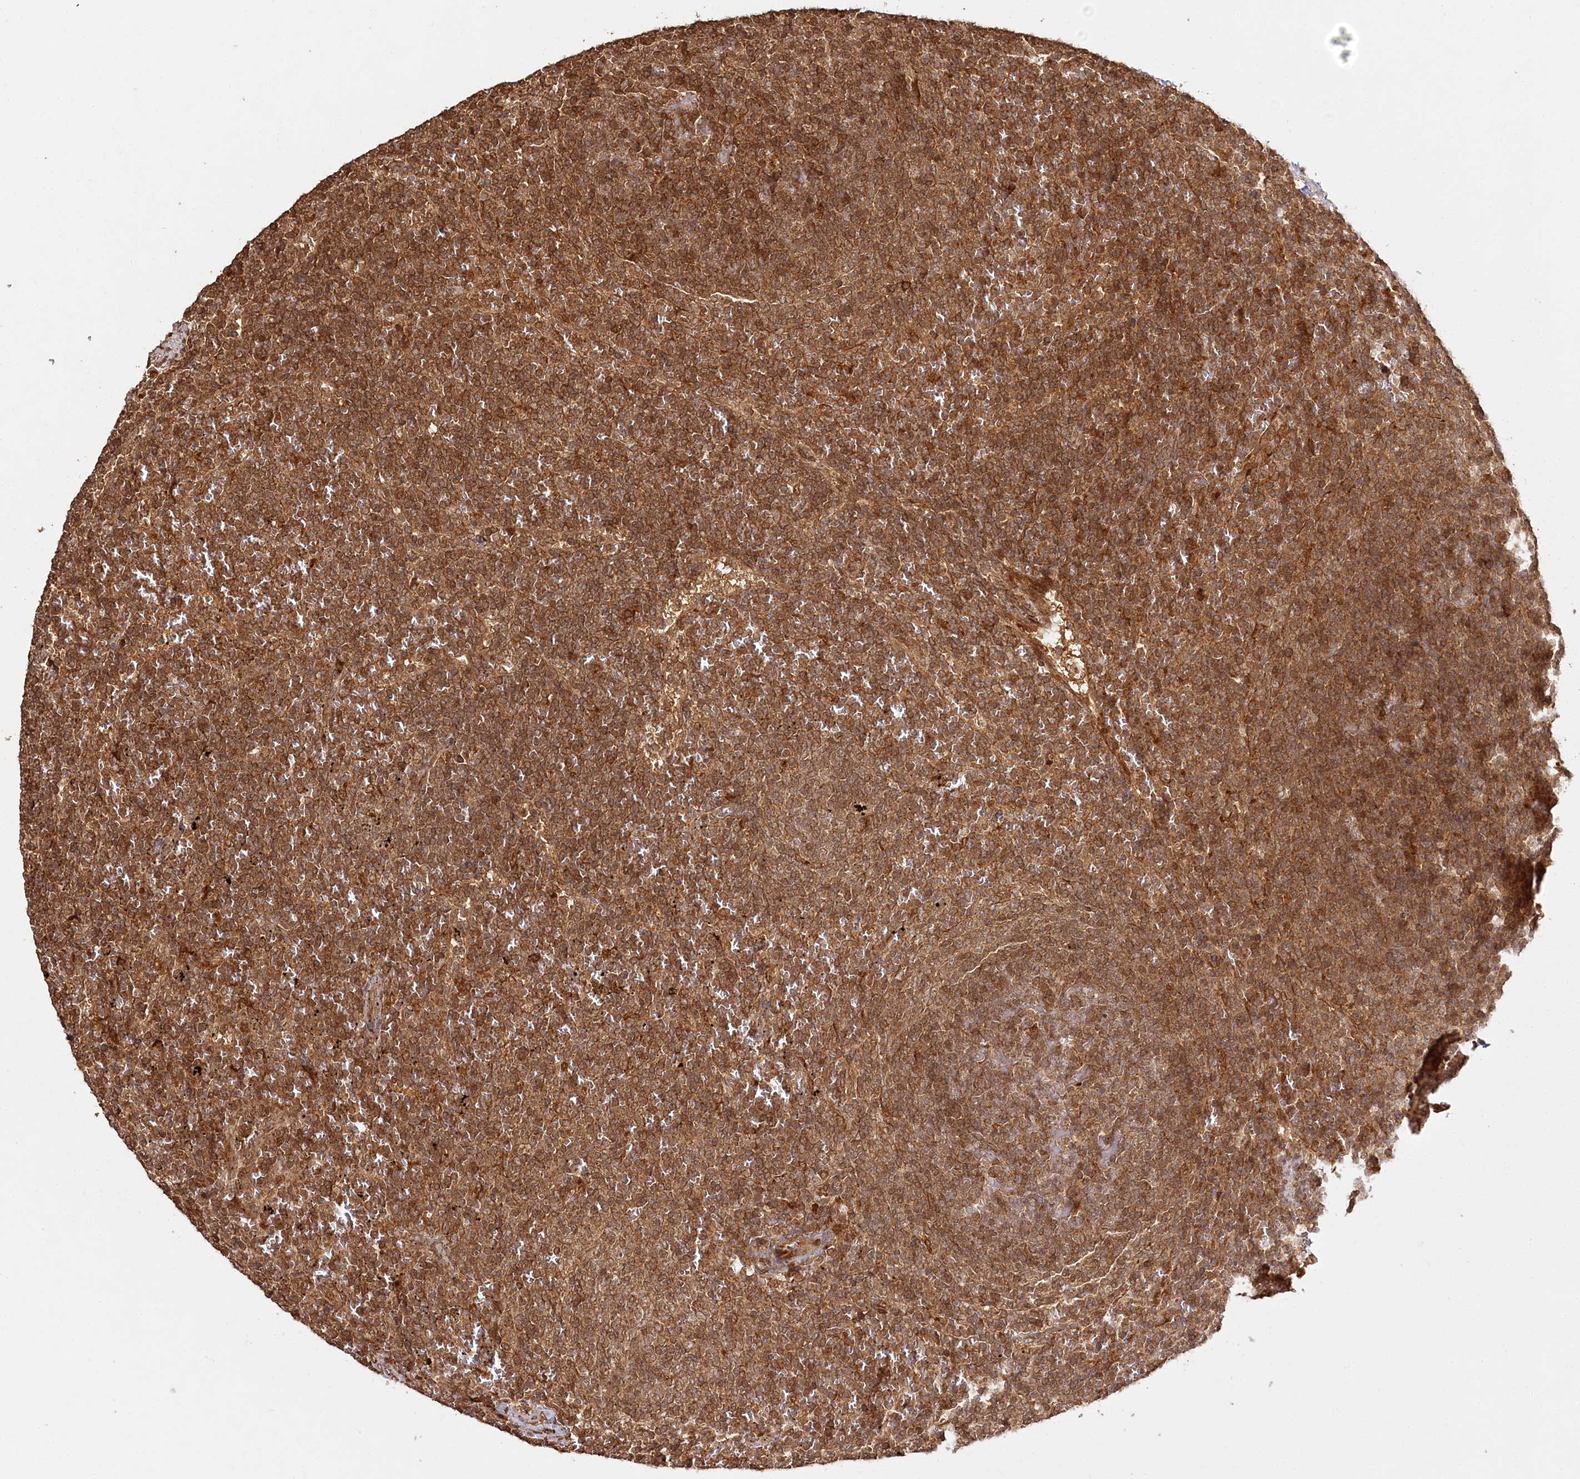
{"staining": {"intensity": "strong", "quantity": ">75%", "location": "cytoplasmic/membranous,nuclear"}, "tissue": "lymphoma", "cell_type": "Tumor cells", "image_type": "cancer", "snomed": [{"axis": "morphology", "description": "Malignant lymphoma, non-Hodgkin's type, Low grade"}, {"axis": "topography", "description": "Spleen"}], "caption": "Low-grade malignant lymphoma, non-Hodgkin's type was stained to show a protein in brown. There is high levels of strong cytoplasmic/membranous and nuclear staining in approximately >75% of tumor cells.", "gene": "ULK2", "patient": {"sex": "female", "age": 50}}